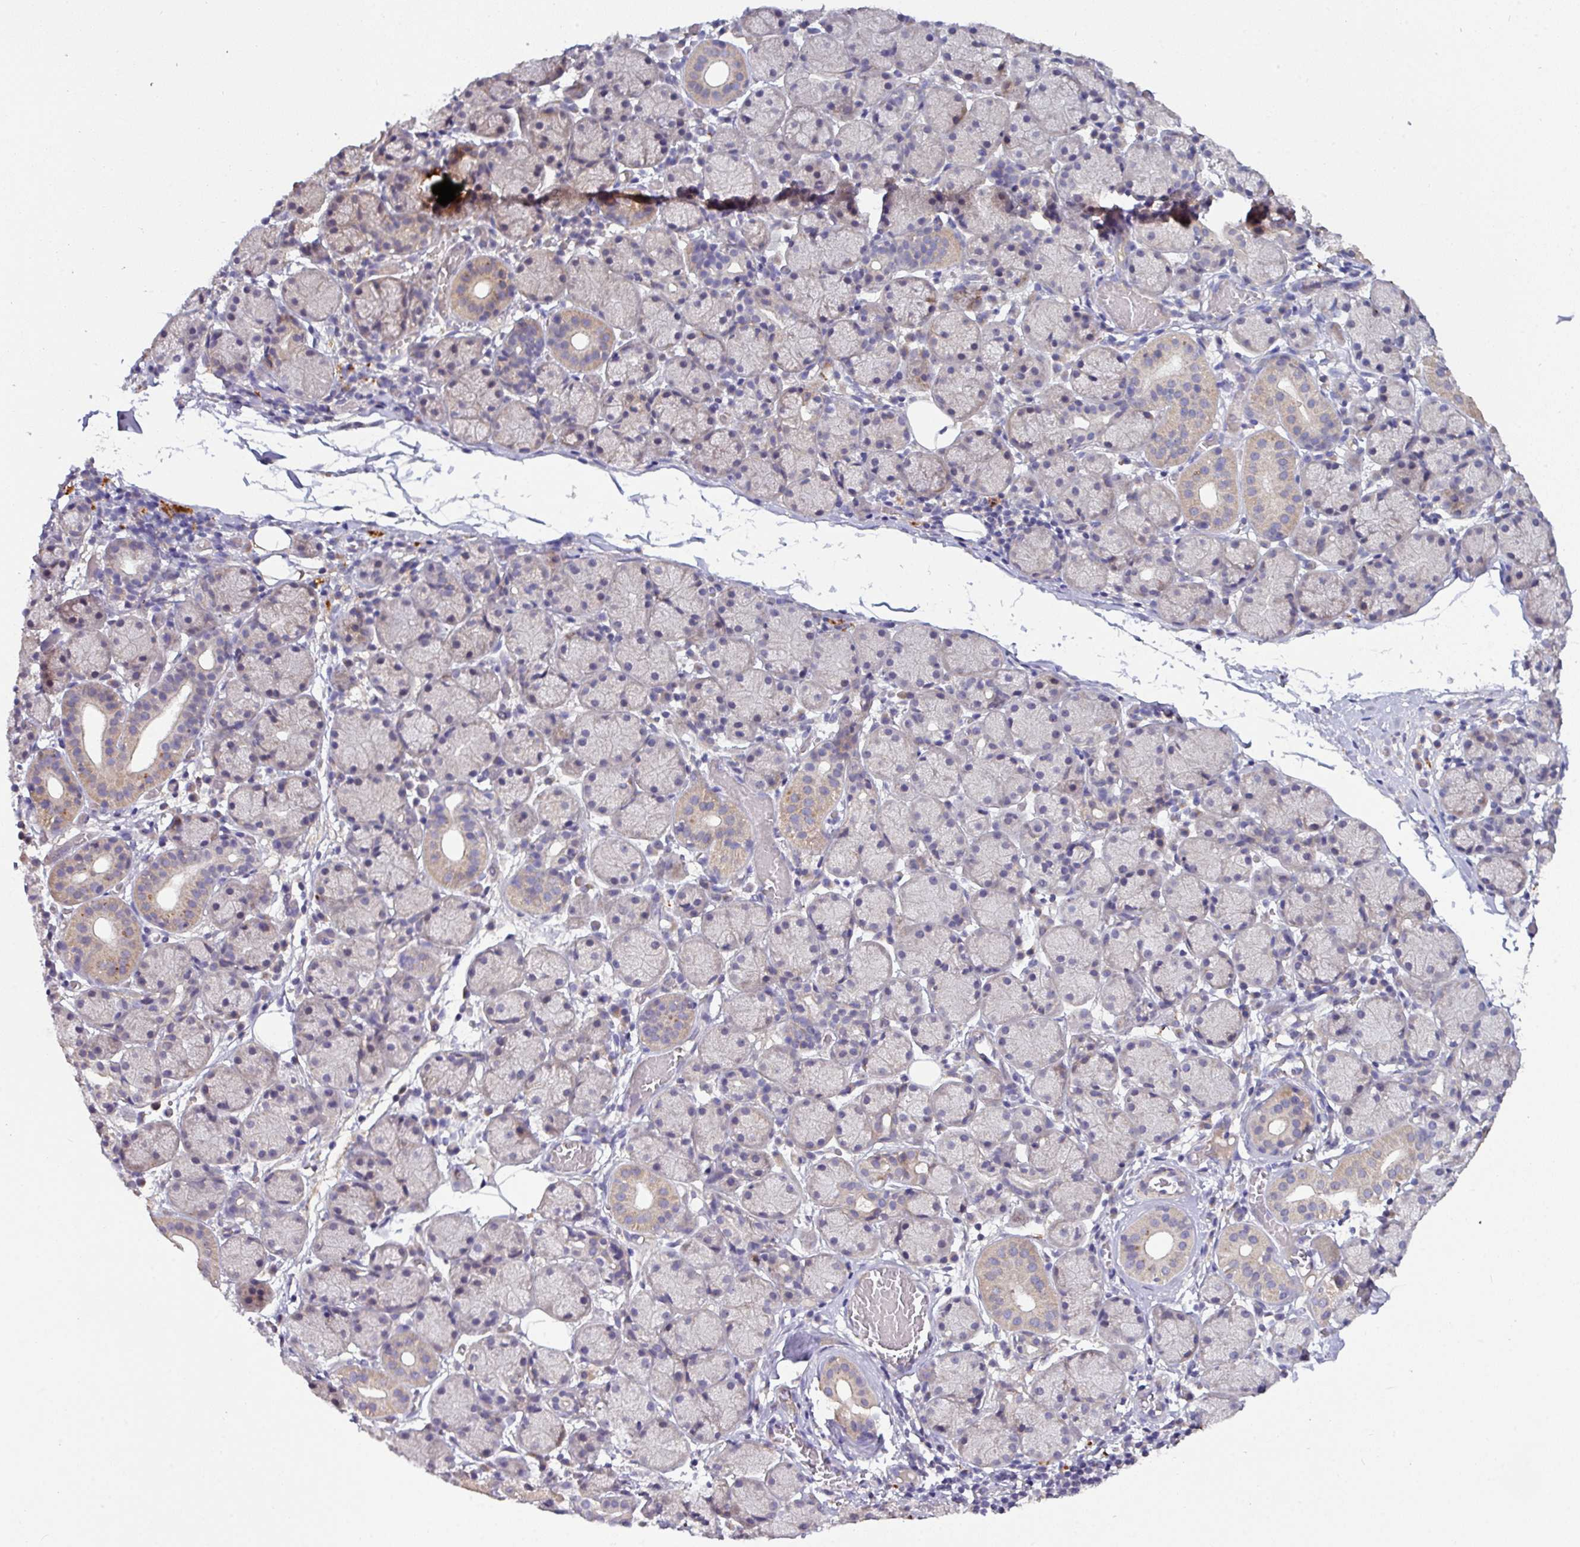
{"staining": {"intensity": "weak", "quantity": "<25%", "location": "cytoplasmic/membranous"}, "tissue": "salivary gland", "cell_type": "Glandular cells", "image_type": "normal", "snomed": [{"axis": "morphology", "description": "Normal tissue, NOS"}, {"axis": "topography", "description": "Salivary gland"}], "caption": "Immunohistochemistry photomicrograph of unremarkable salivary gland: salivary gland stained with DAB shows no significant protein positivity in glandular cells.", "gene": "AEBP2", "patient": {"sex": "female", "age": 24}}